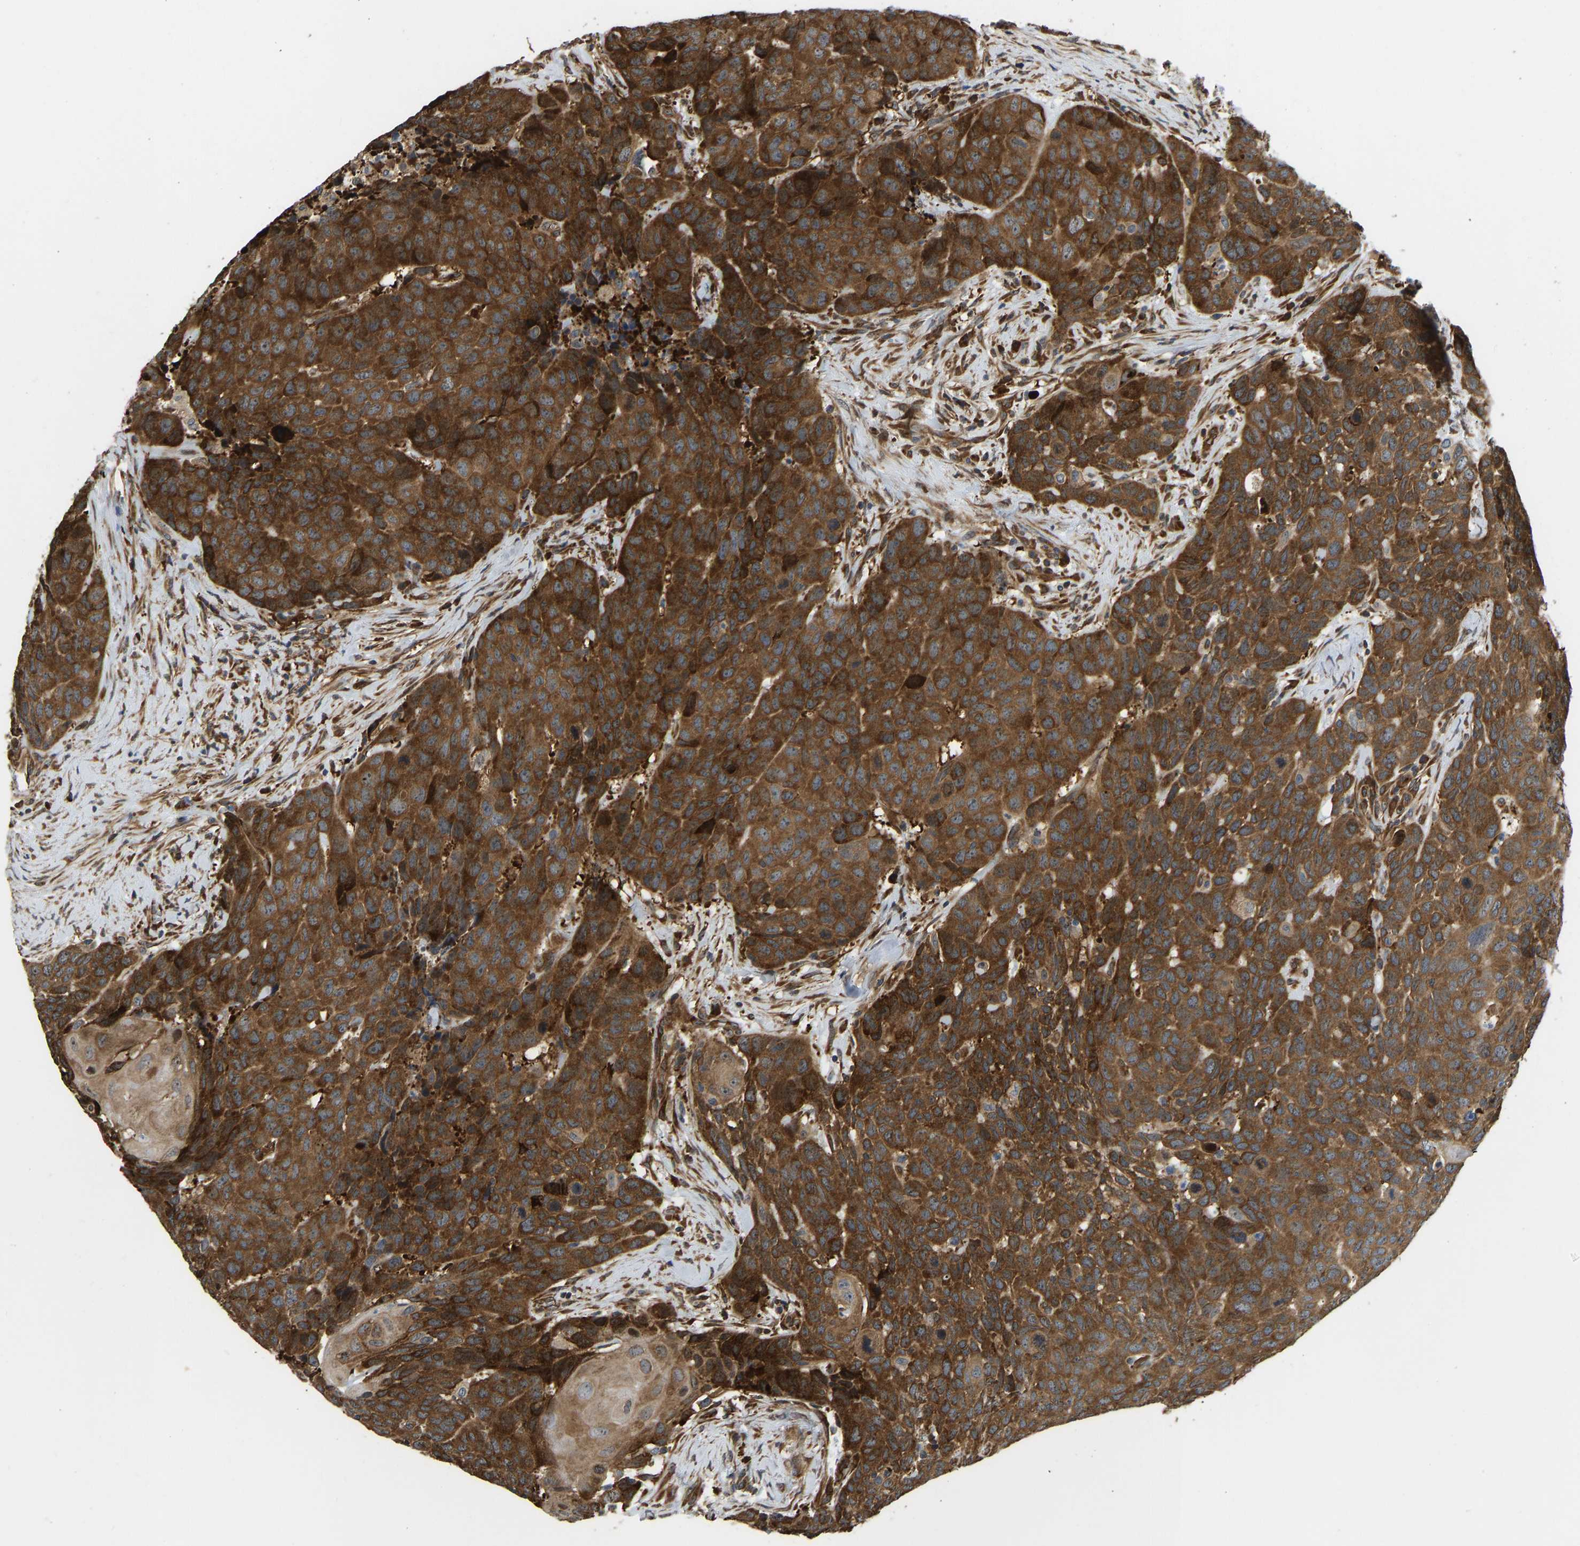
{"staining": {"intensity": "strong", "quantity": ">75%", "location": "cytoplasmic/membranous"}, "tissue": "head and neck cancer", "cell_type": "Tumor cells", "image_type": "cancer", "snomed": [{"axis": "morphology", "description": "Squamous cell carcinoma, NOS"}, {"axis": "topography", "description": "Head-Neck"}], "caption": "Human head and neck cancer (squamous cell carcinoma) stained for a protein (brown) displays strong cytoplasmic/membranous positive expression in approximately >75% of tumor cells.", "gene": "RASGRF2", "patient": {"sex": "male", "age": 66}}